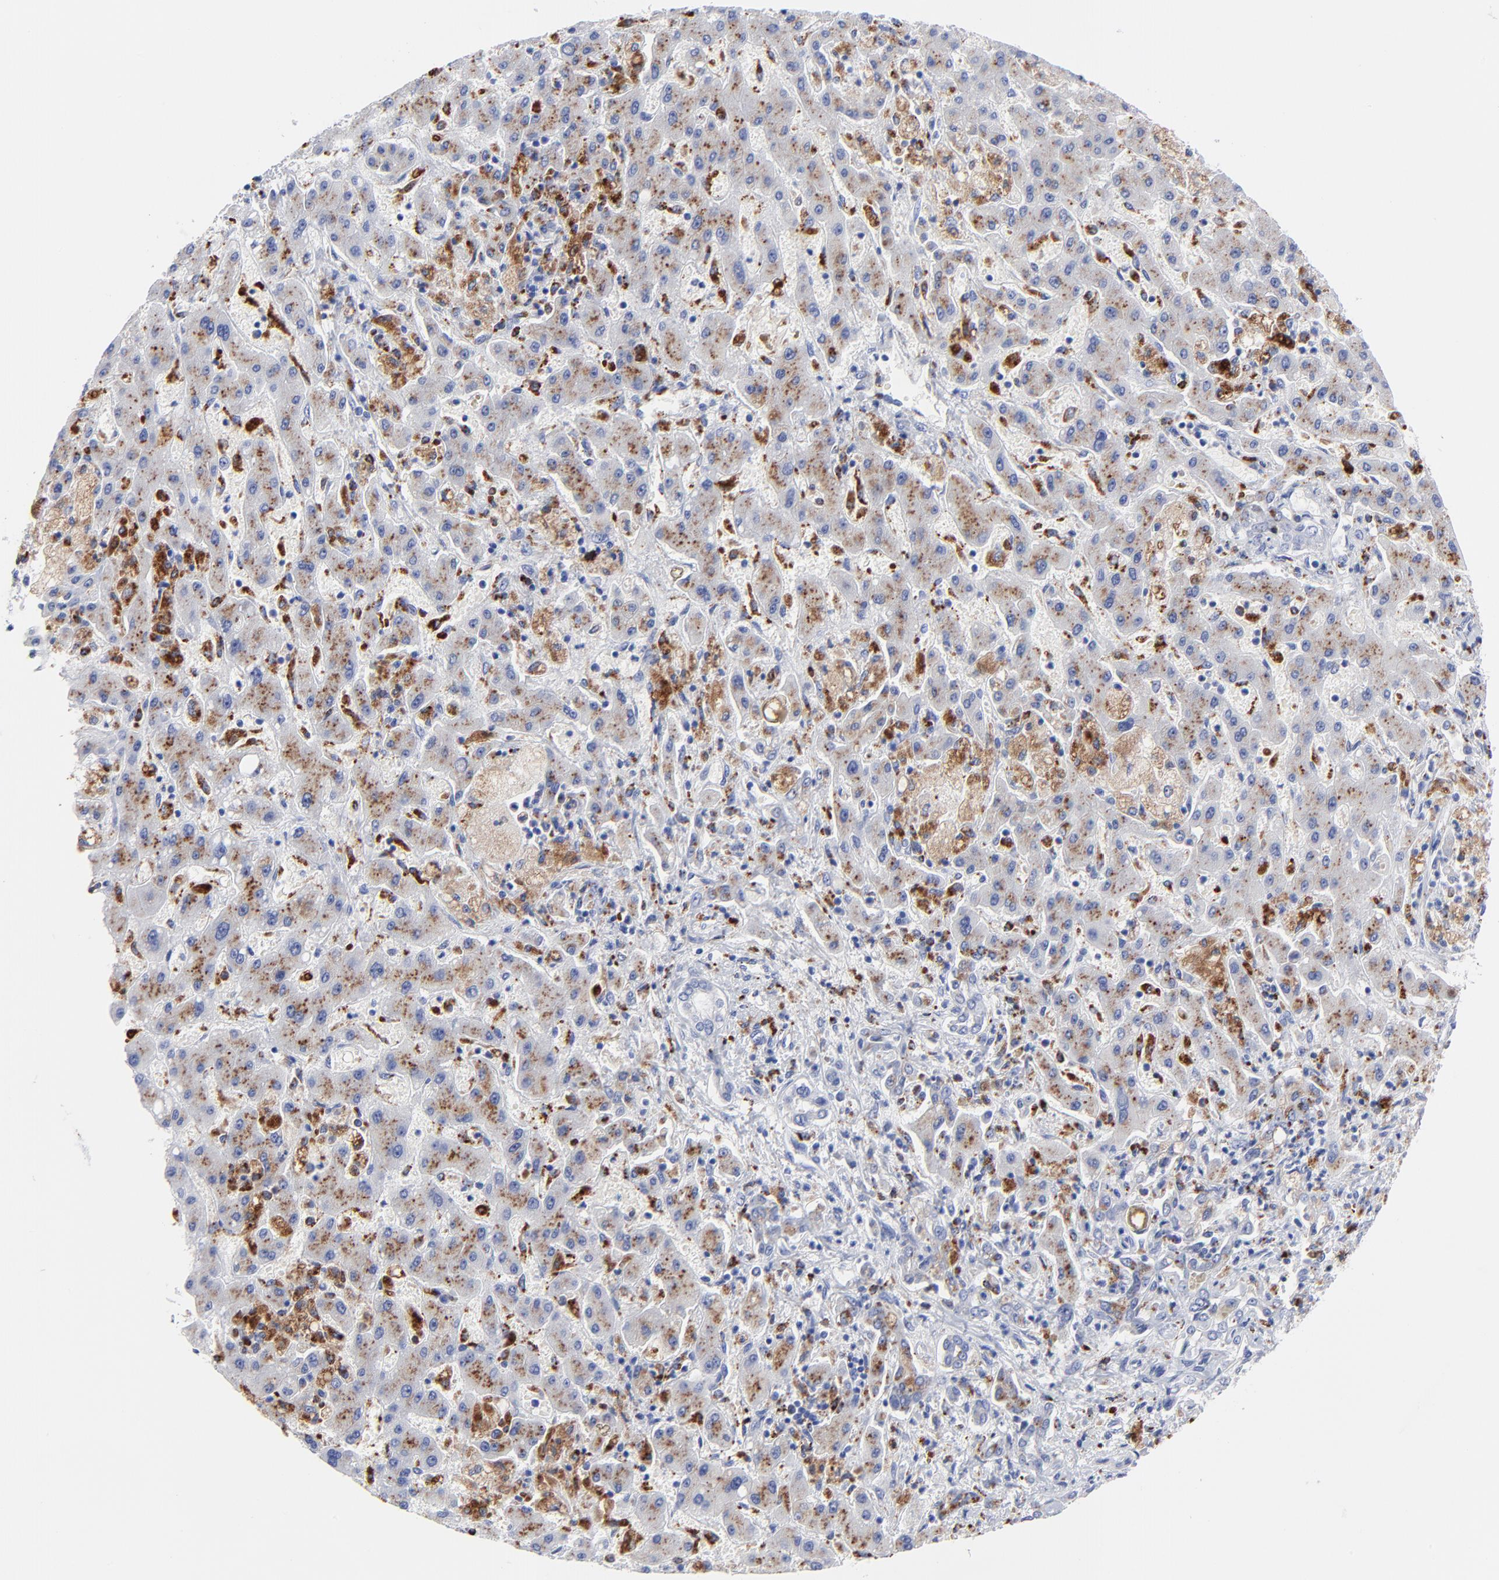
{"staining": {"intensity": "strong", "quantity": ">75%", "location": "cytoplasmic/membranous"}, "tissue": "liver cancer", "cell_type": "Tumor cells", "image_type": "cancer", "snomed": [{"axis": "morphology", "description": "Cholangiocarcinoma"}, {"axis": "topography", "description": "Liver"}], "caption": "Tumor cells exhibit high levels of strong cytoplasmic/membranous positivity in about >75% of cells in human liver cancer (cholangiocarcinoma). (DAB (3,3'-diaminobenzidine) IHC with brightfield microscopy, high magnification).", "gene": "CPVL", "patient": {"sex": "male", "age": 50}}